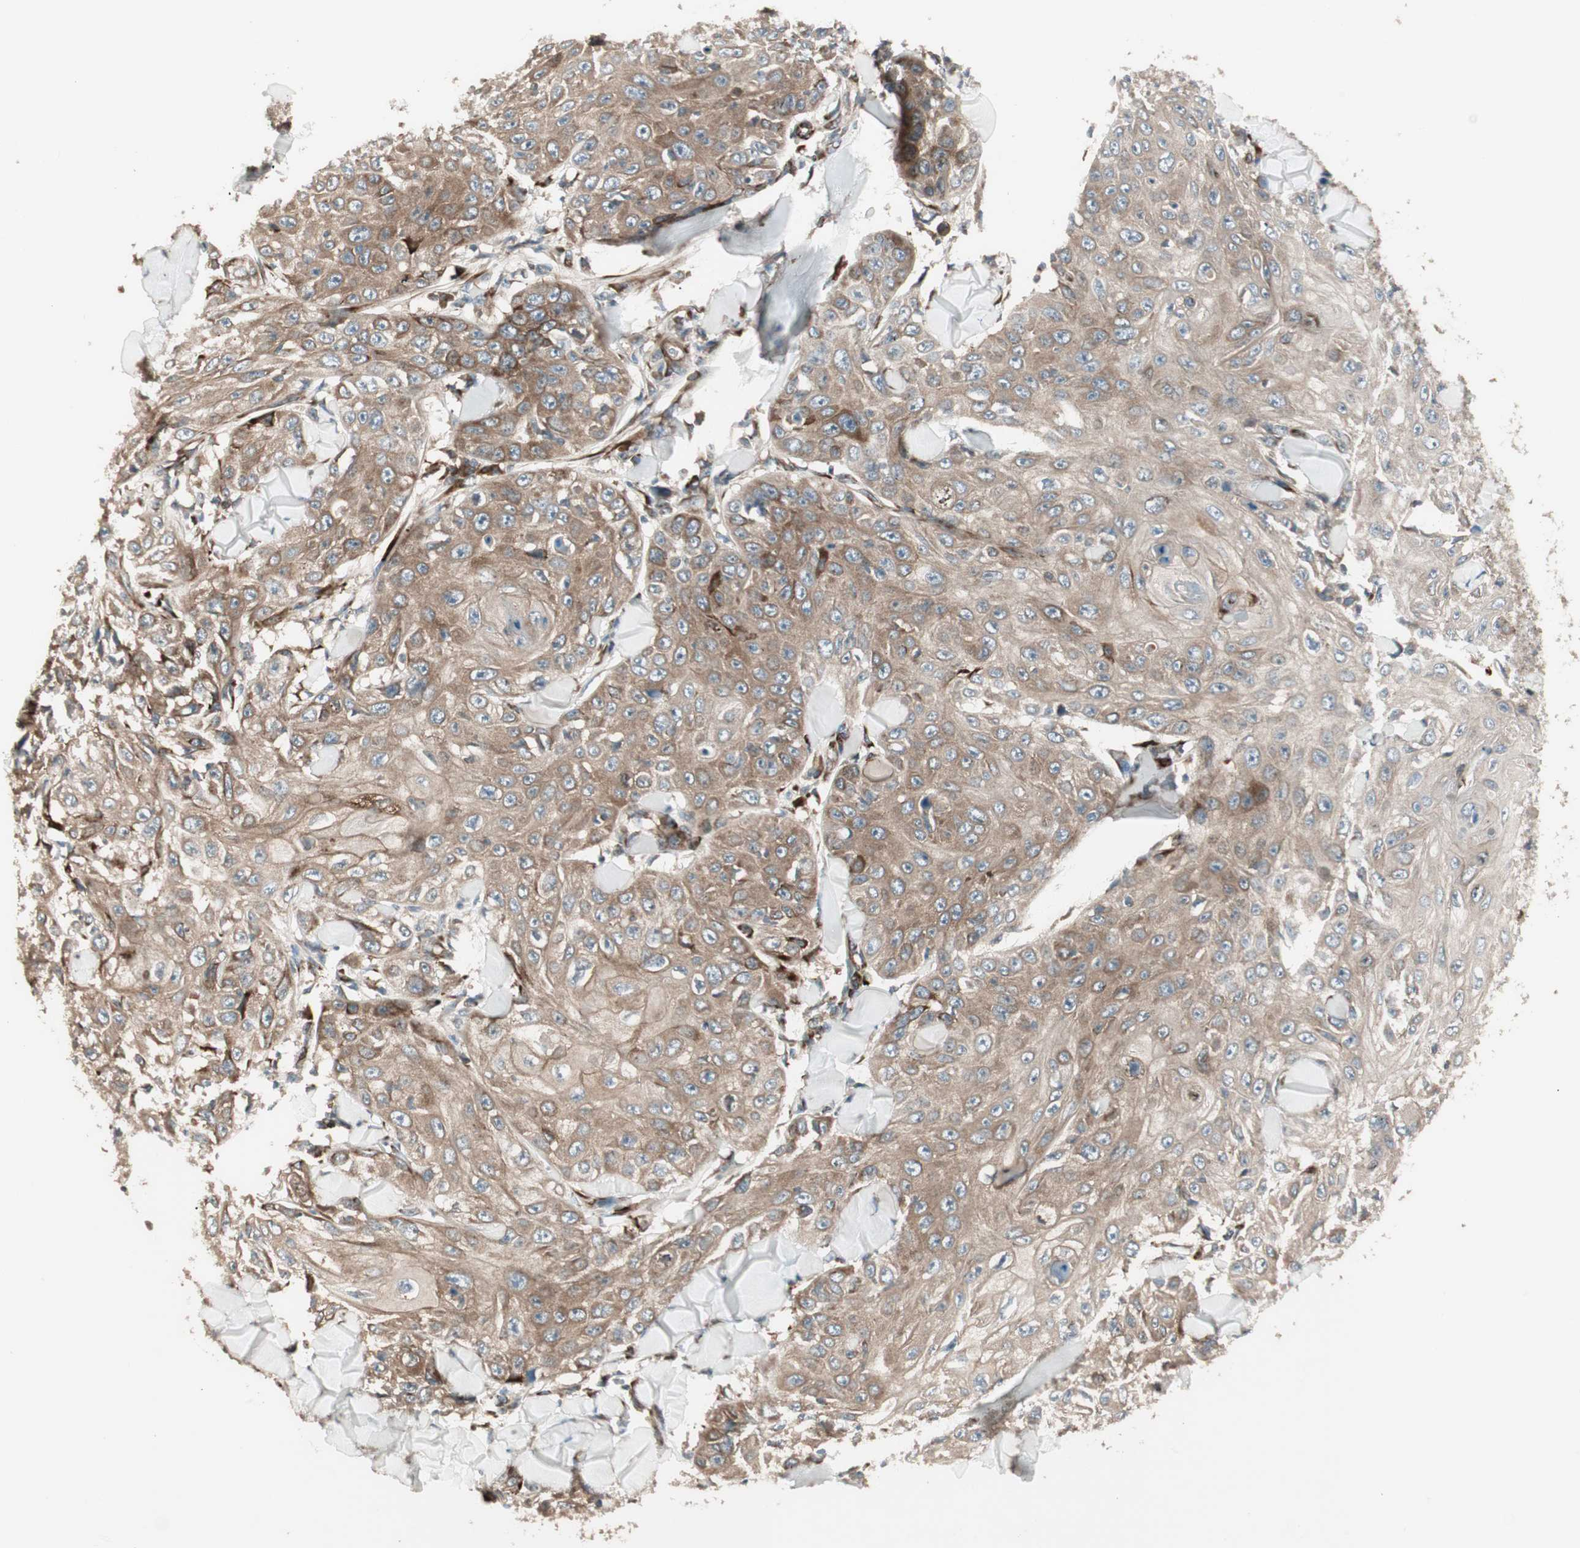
{"staining": {"intensity": "moderate", "quantity": ">75%", "location": "cytoplasmic/membranous"}, "tissue": "skin cancer", "cell_type": "Tumor cells", "image_type": "cancer", "snomed": [{"axis": "morphology", "description": "Squamous cell carcinoma, NOS"}, {"axis": "topography", "description": "Skin"}], "caption": "Human squamous cell carcinoma (skin) stained for a protein (brown) displays moderate cytoplasmic/membranous positive expression in approximately >75% of tumor cells.", "gene": "PPP2R5E", "patient": {"sex": "male", "age": 86}}